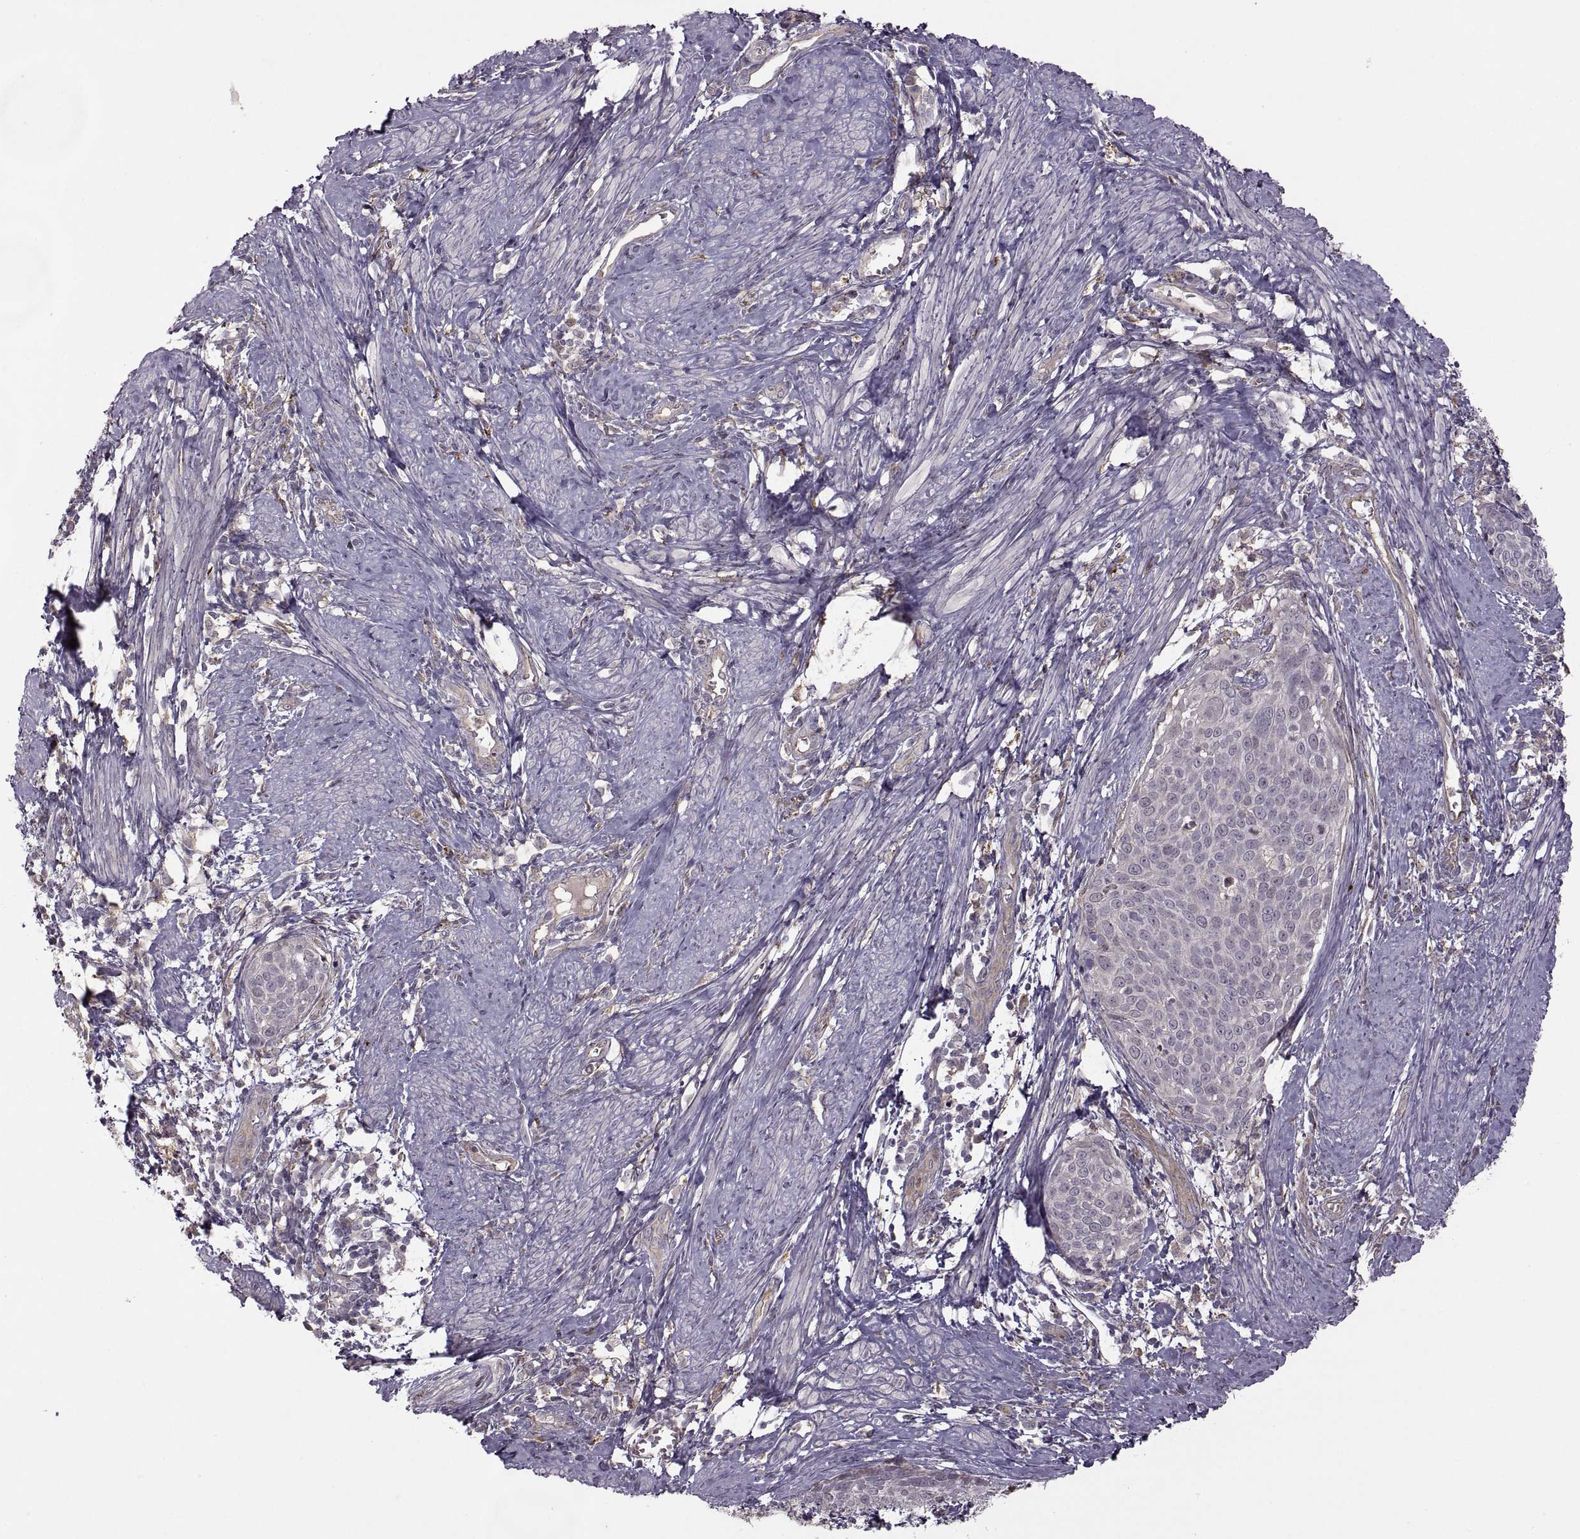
{"staining": {"intensity": "negative", "quantity": "none", "location": "none"}, "tissue": "cervical cancer", "cell_type": "Tumor cells", "image_type": "cancer", "snomed": [{"axis": "morphology", "description": "Squamous cell carcinoma, NOS"}, {"axis": "topography", "description": "Cervix"}], "caption": "IHC micrograph of human squamous cell carcinoma (cervical) stained for a protein (brown), which reveals no positivity in tumor cells.", "gene": "PIERCE1", "patient": {"sex": "female", "age": 39}}